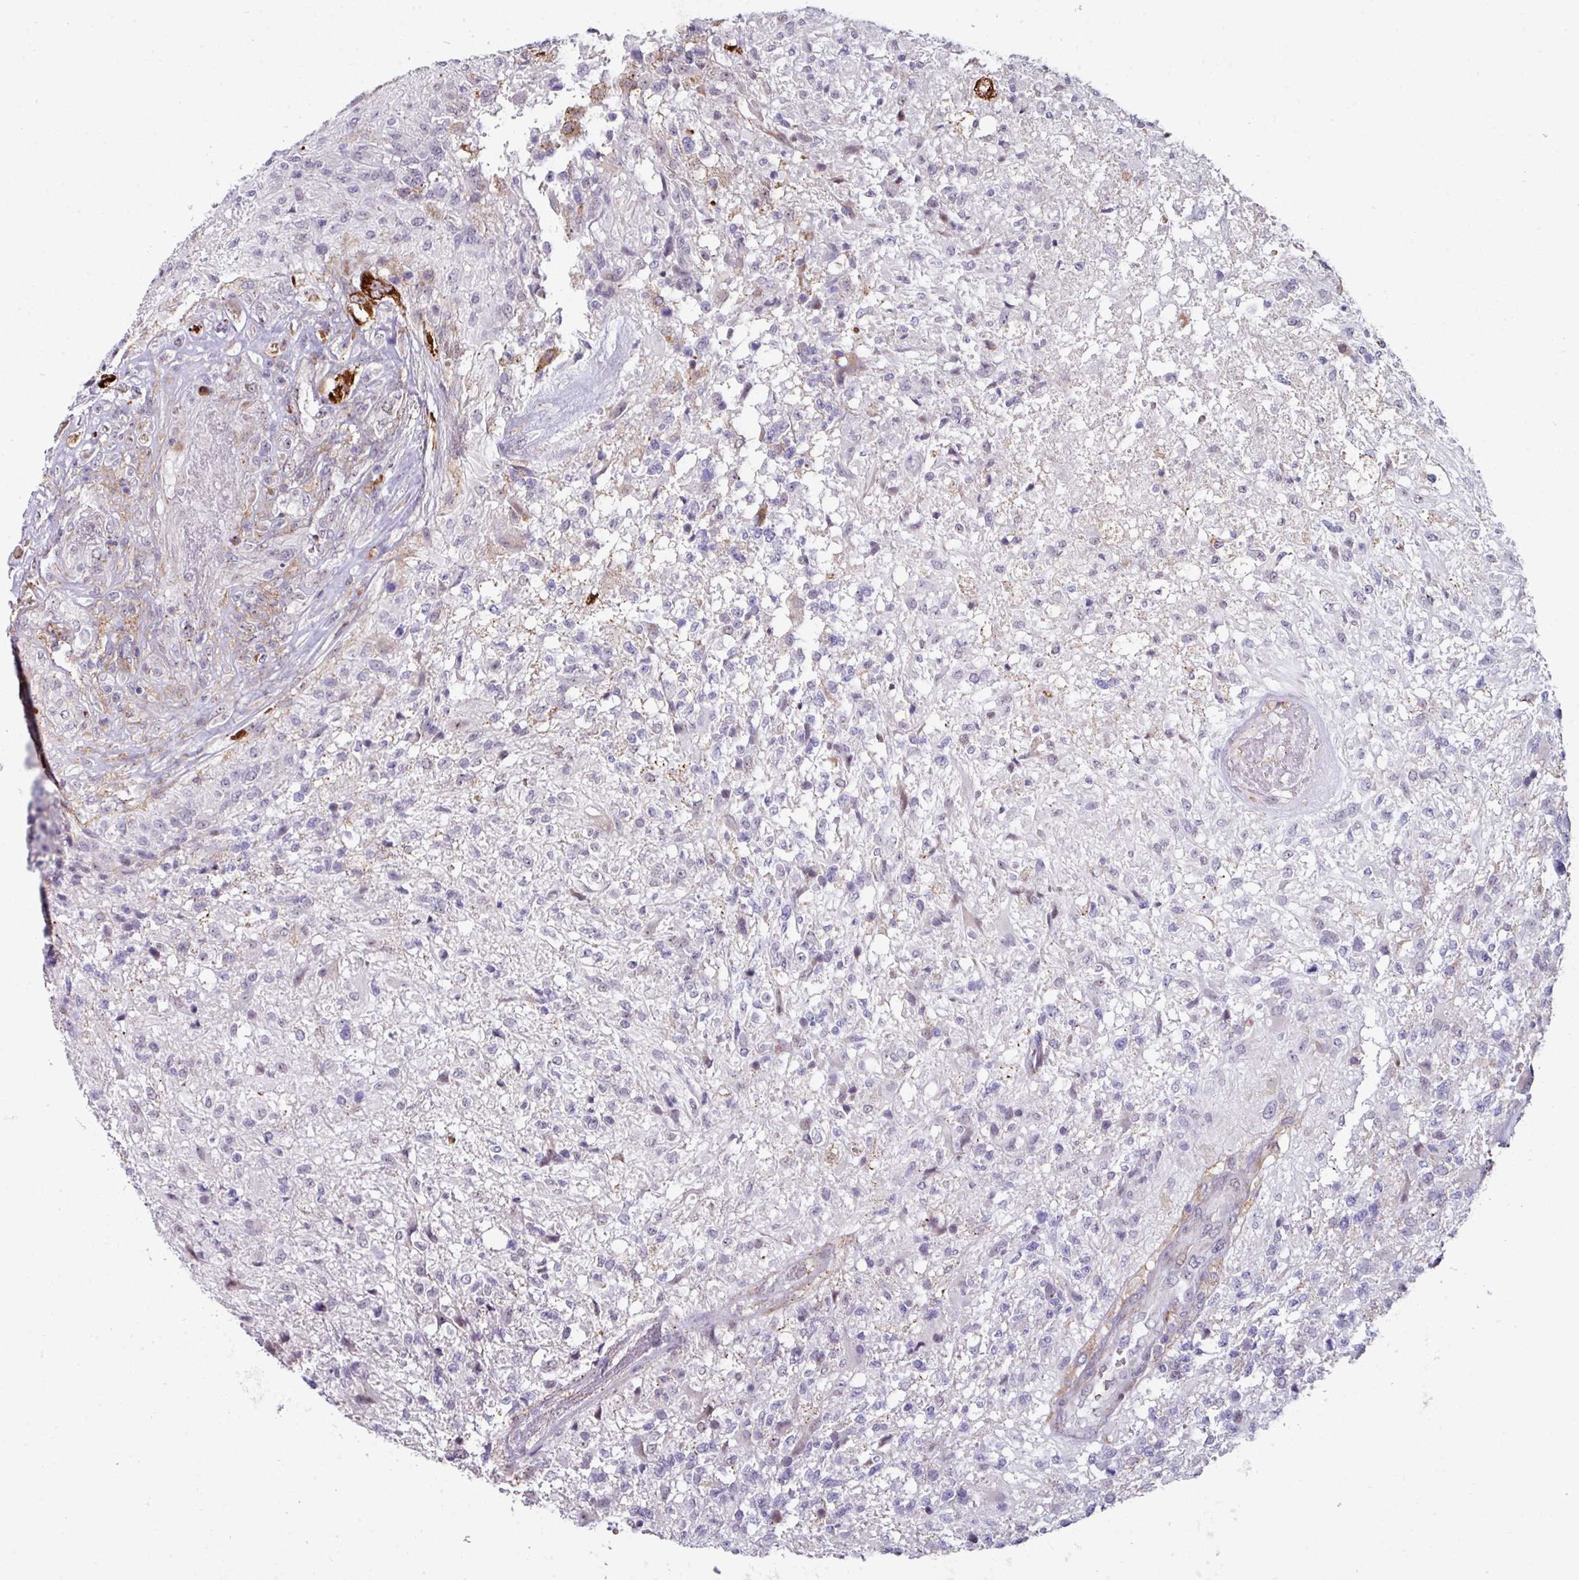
{"staining": {"intensity": "negative", "quantity": "none", "location": "none"}, "tissue": "glioma", "cell_type": "Tumor cells", "image_type": "cancer", "snomed": [{"axis": "morphology", "description": "Glioma, malignant, High grade"}, {"axis": "topography", "description": "Brain"}], "caption": "Tumor cells are negative for brown protein staining in glioma.", "gene": "BMS1", "patient": {"sex": "male", "age": 56}}